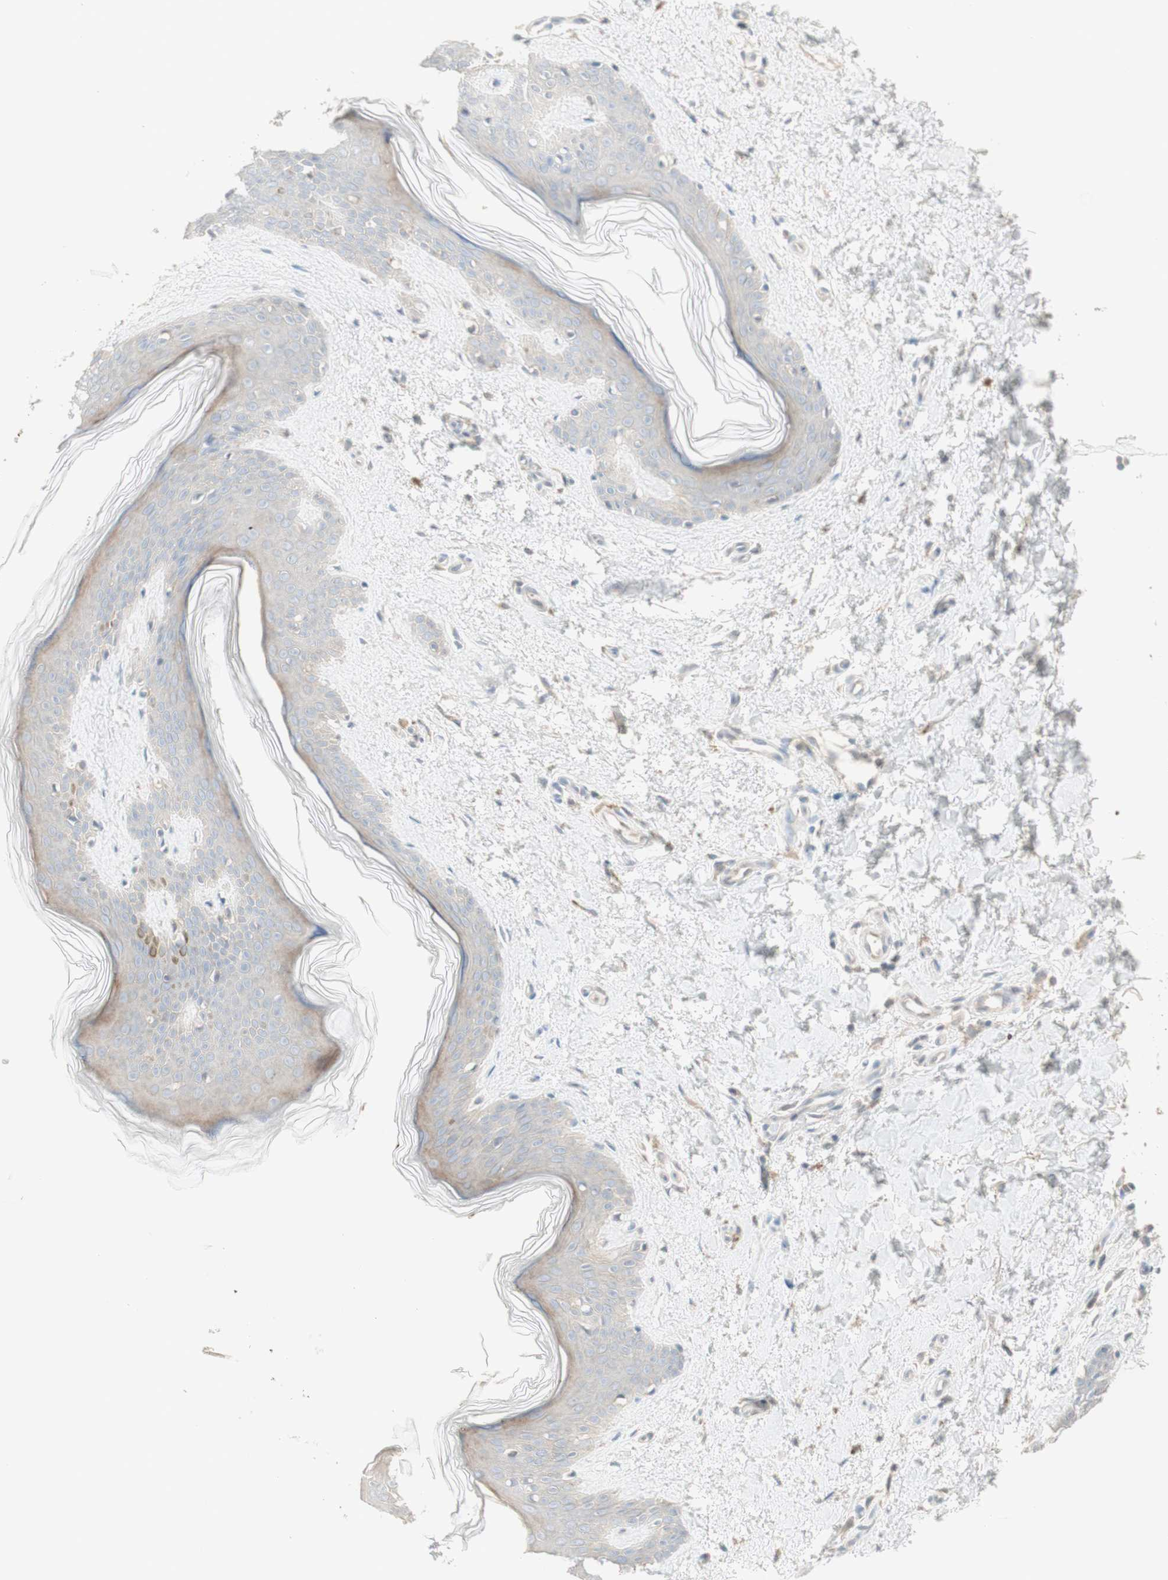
{"staining": {"intensity": "negative", "quantity": "none", "location": "none"}, "tissue": "skin", "cell_type": "Fibroblasts", "image_type": "normal", "snomed": [{"axis": "morphology", "description": "Normal tissue, NOS"}, {"axis": "topography", "description": "Skin"}], "caption": "Protein analysis of normal skin demonstrates no significant expression in fibroblasts. (Immunohistochemistry, brightfield microscopy, high magnification).", "gene": "PTGER4", "patient": {"sex": "female", "age": 41}}